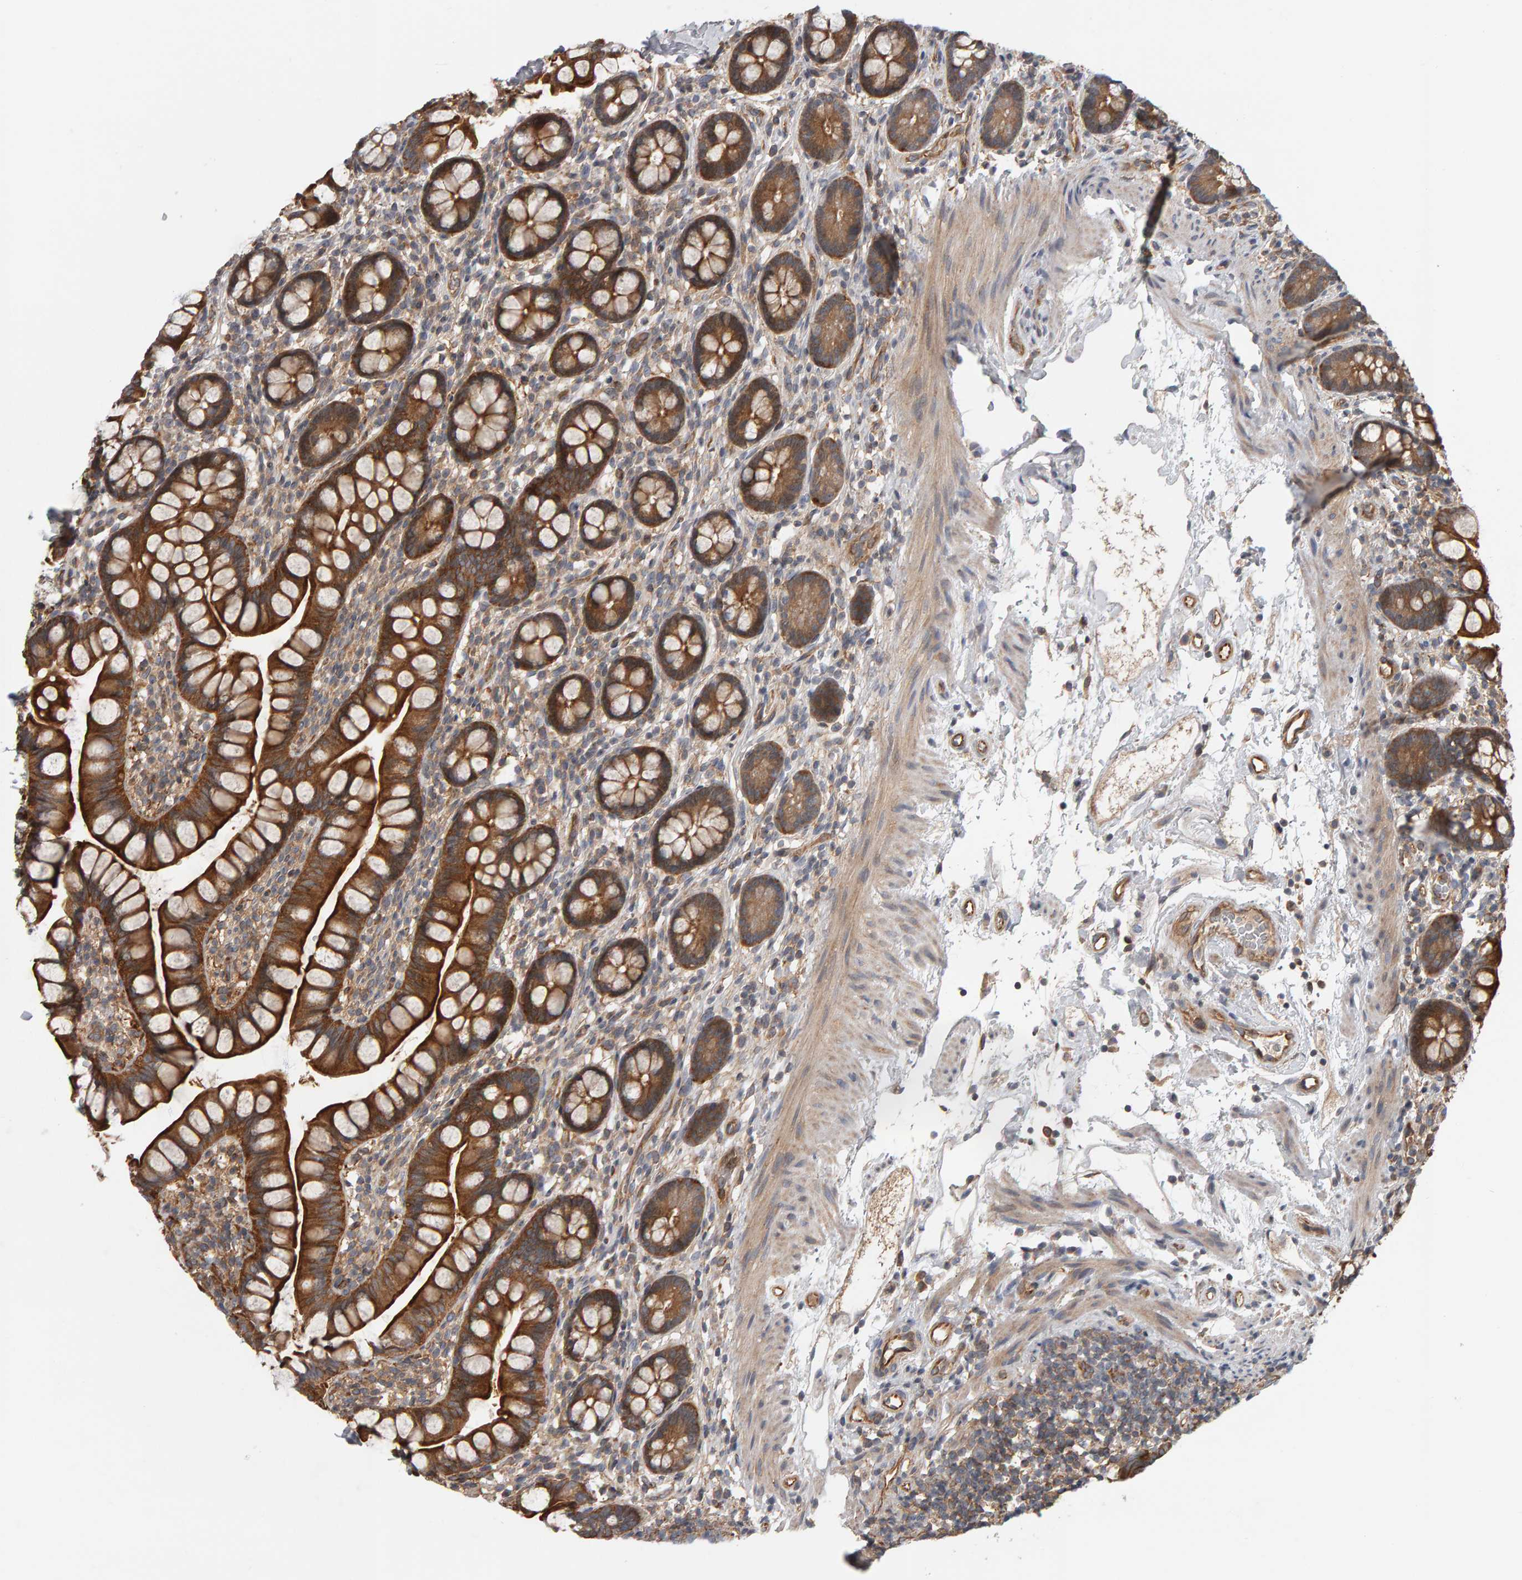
{"staining": {"intensity": "strong", "quantity": ">75%", "location": "cytoplasmic/membranous"}, "tissue": "small intestine", "cell_type": "Glandular cells", "image_type": "normal", "snomed": [{"axis": "morphology", "description": "Normal tissue, NOS"}, {"axis": "topography", "description": "Small intestine"}], "caption": "Approximately >75% of glandular cells in unremarkable human small intestine reveal strong cytoplasmic/membranous protein expression as visualized by brown immunohistochemical staining.", "gene": "C9orf72", "patient": {"sex": "female", "age": 84}}